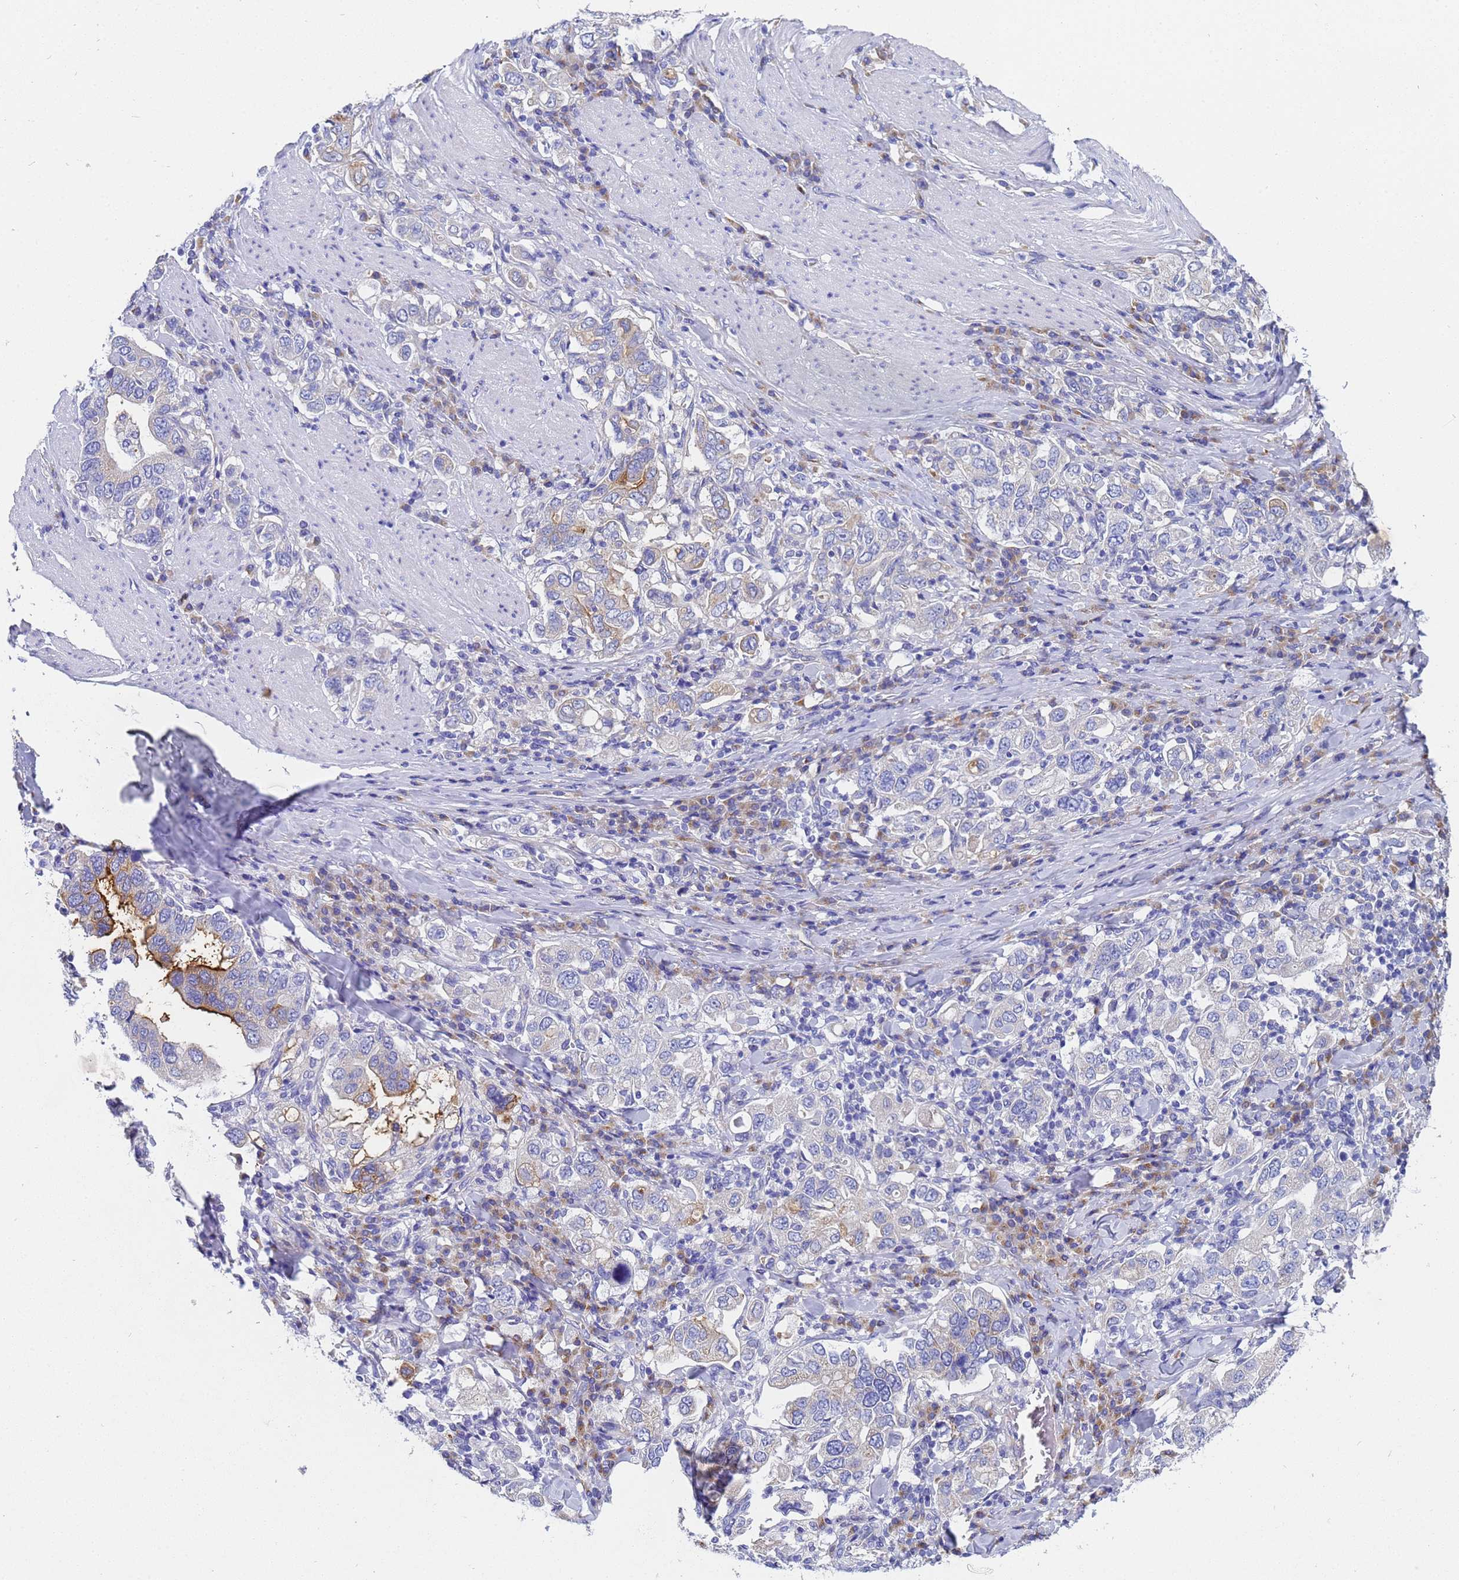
{"staining": {"intensity": "moderate", "quantity": "<25%", "location": "cytoplasmic/membranous"}, "tissue": "stomach cancer", "cell_type": "Tumor cells", "image_type": "cancer", "snomed": [{"axis": "morphology", "description": "Adenocarcinoma, NOS"}, {"axis": "topography", "description": "Stomach, upper"}], "caption": "Stomach adenocarcinoma stained with a protein marker shows moderate staining in tumor cells.", "gene": "TM4SF4", "patient": {"sex": "male", "age": 62}}